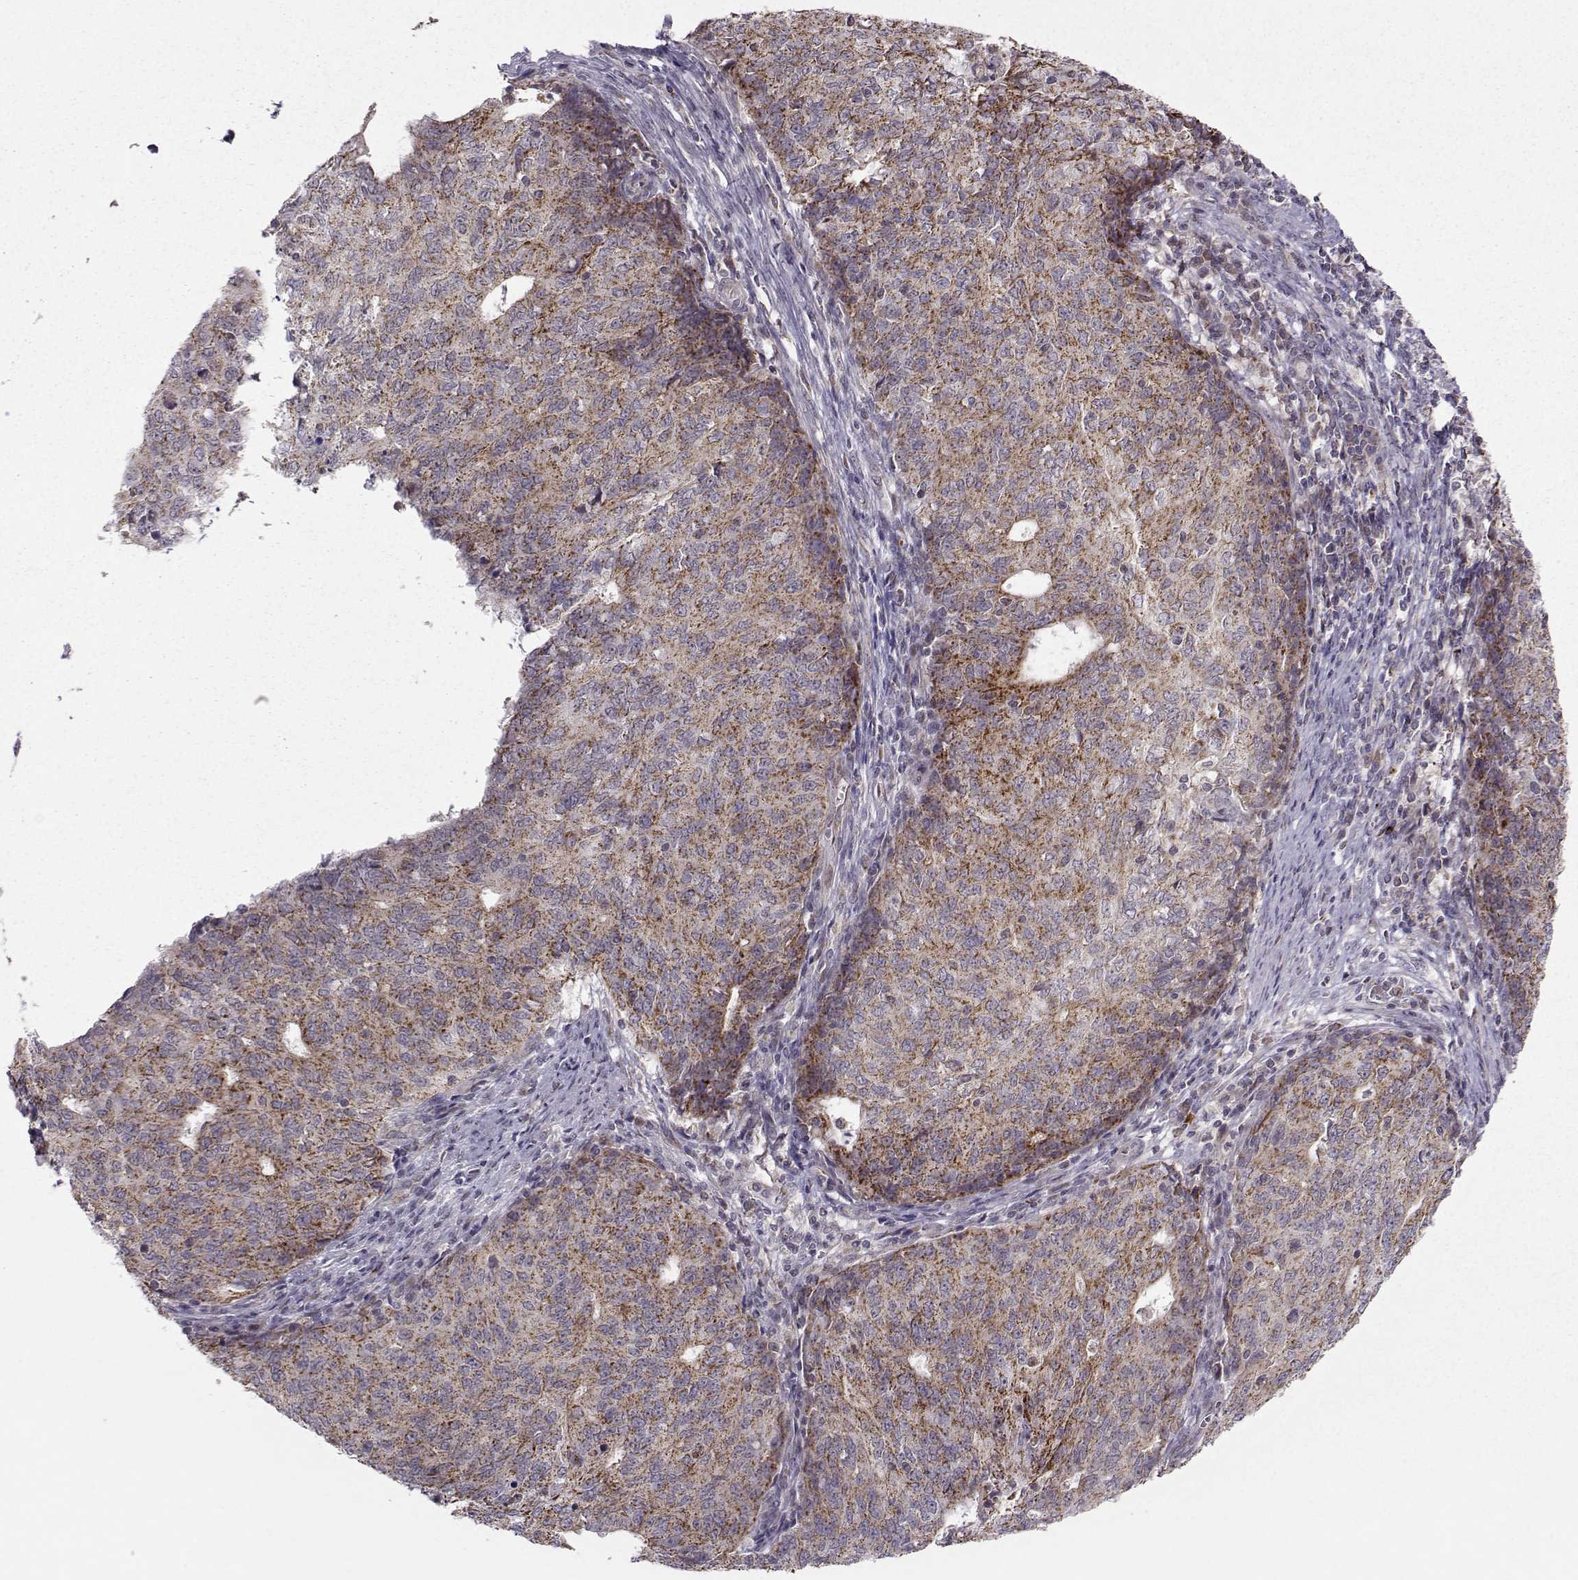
{"staining": {"intensity": "moderate", "quantity": ">75%", "location": "cytoplasmic/membranous"}, "tissue": "endometrial cancer", "cell_type": "Tumor cells", "image_type": "cancer", "snomed": [{"axis": "morphology", "description": "Adenocarcinoma, NOS"}, {"axis": "topography", "description": "Endometrium"}], "caption": "A micrograph of human endometrial adenocarcinoma stained for a protein demonstrates moderate cytoplasmic/membranous brown staining in tumor cells.", "gene": "NECAB3", "patient": {"sex": "female", "age": 82}}